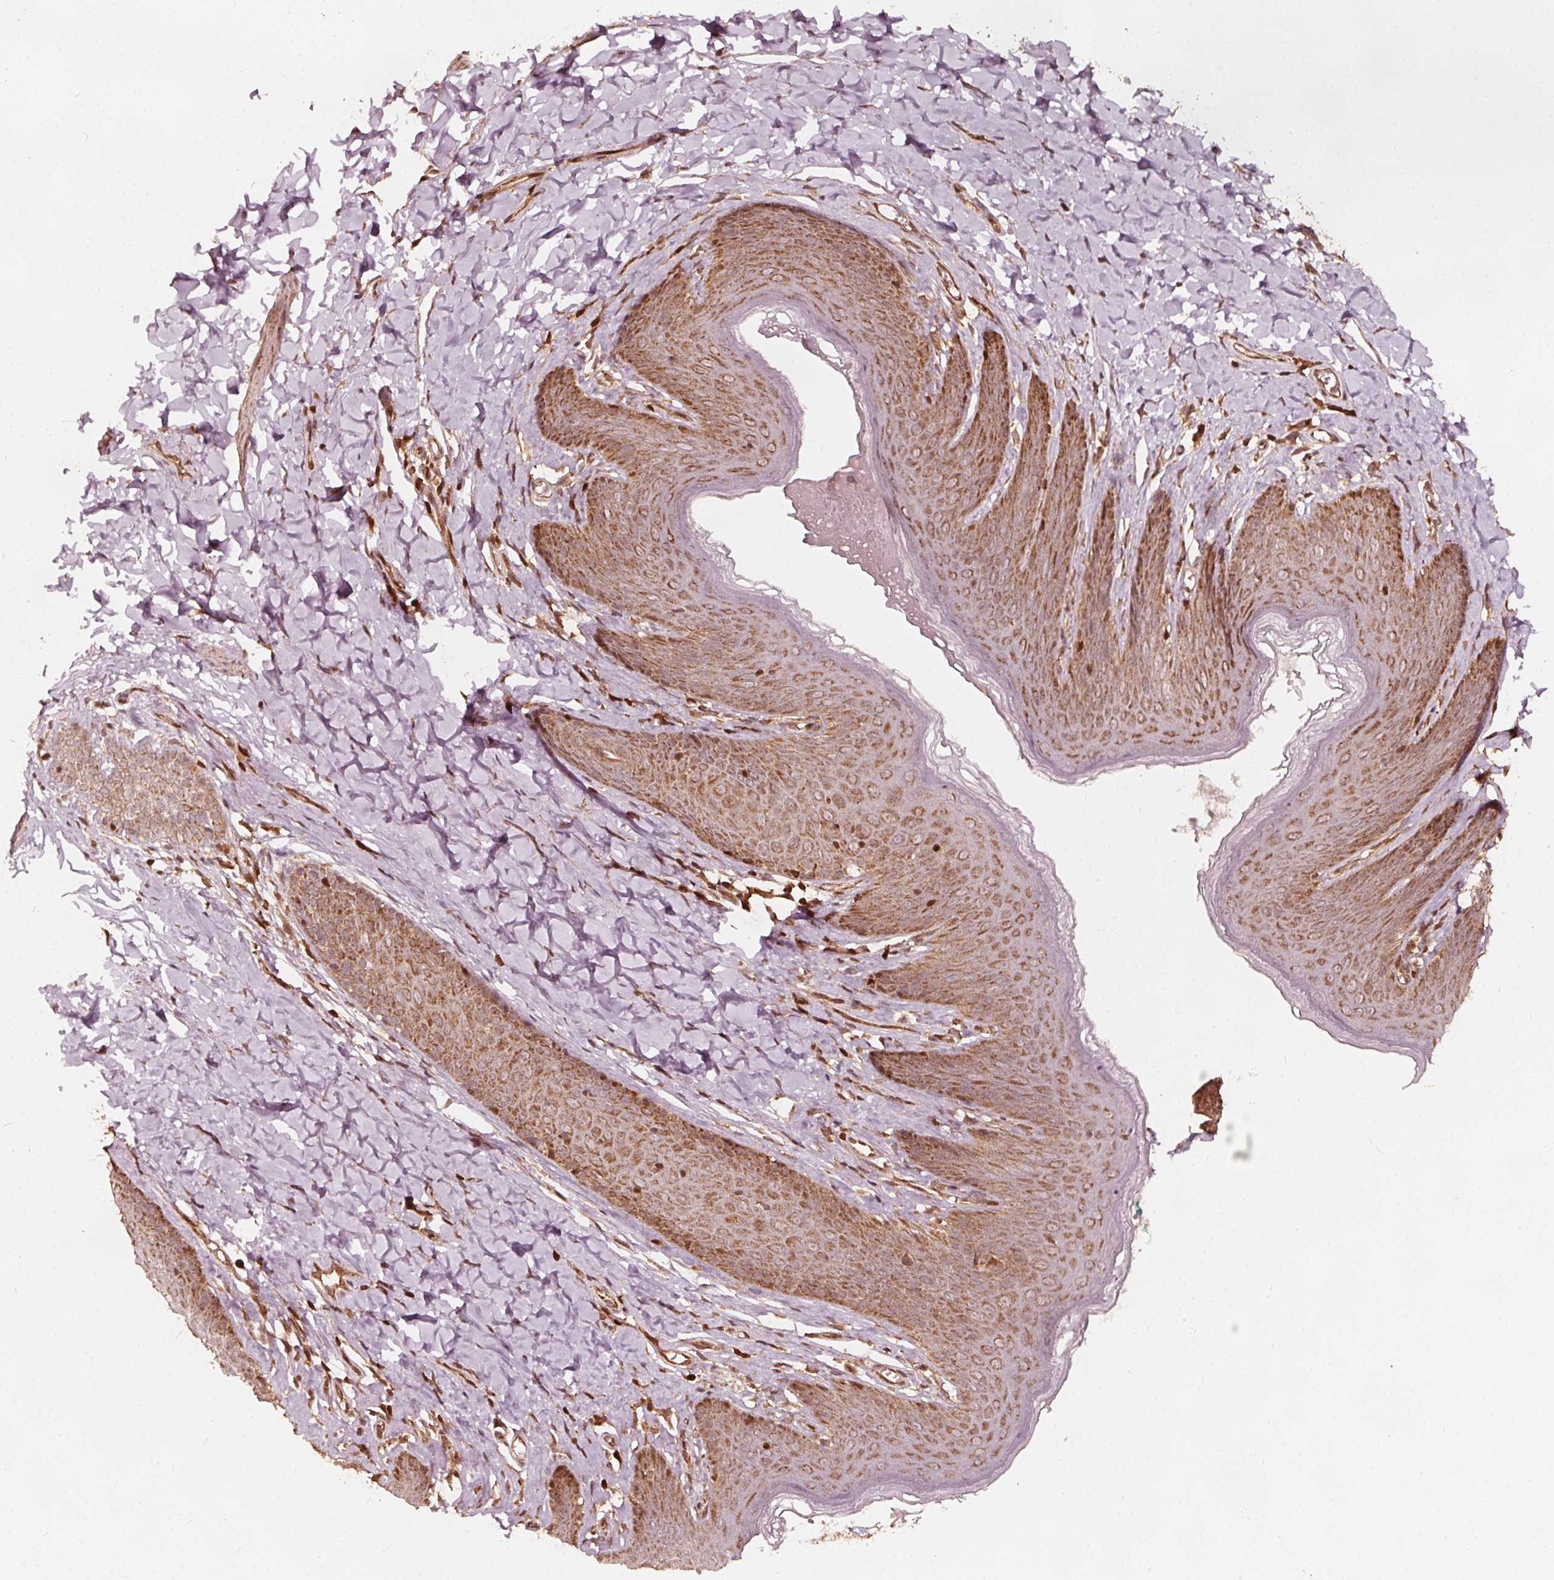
{"staining": {"intensity": "strong", "quantity": "25%-75%", "location": "cytoplasmic/membranous"}, "tissue": "skin", "cell_type": "Epidermal cells", "image_type": "normal", "snomed": [{"axis": "morphology", "description": "Normal tissue, NOS"}, {"axis": "topography", "description": "Vulva"}, {"axis": "topography", "description": "Peripheral nerve tissue"}], "caption": "Strong cytoplasmic/membranous protein expression is appreciated in about 25%-75% of epidermal cells in skin. (DAB (3,3'-diaminobenzidine) = brown stain, brightfield microscopy at high magnification).", "gene": "AIP", "patient": {"sex": "female", "age": 66}}